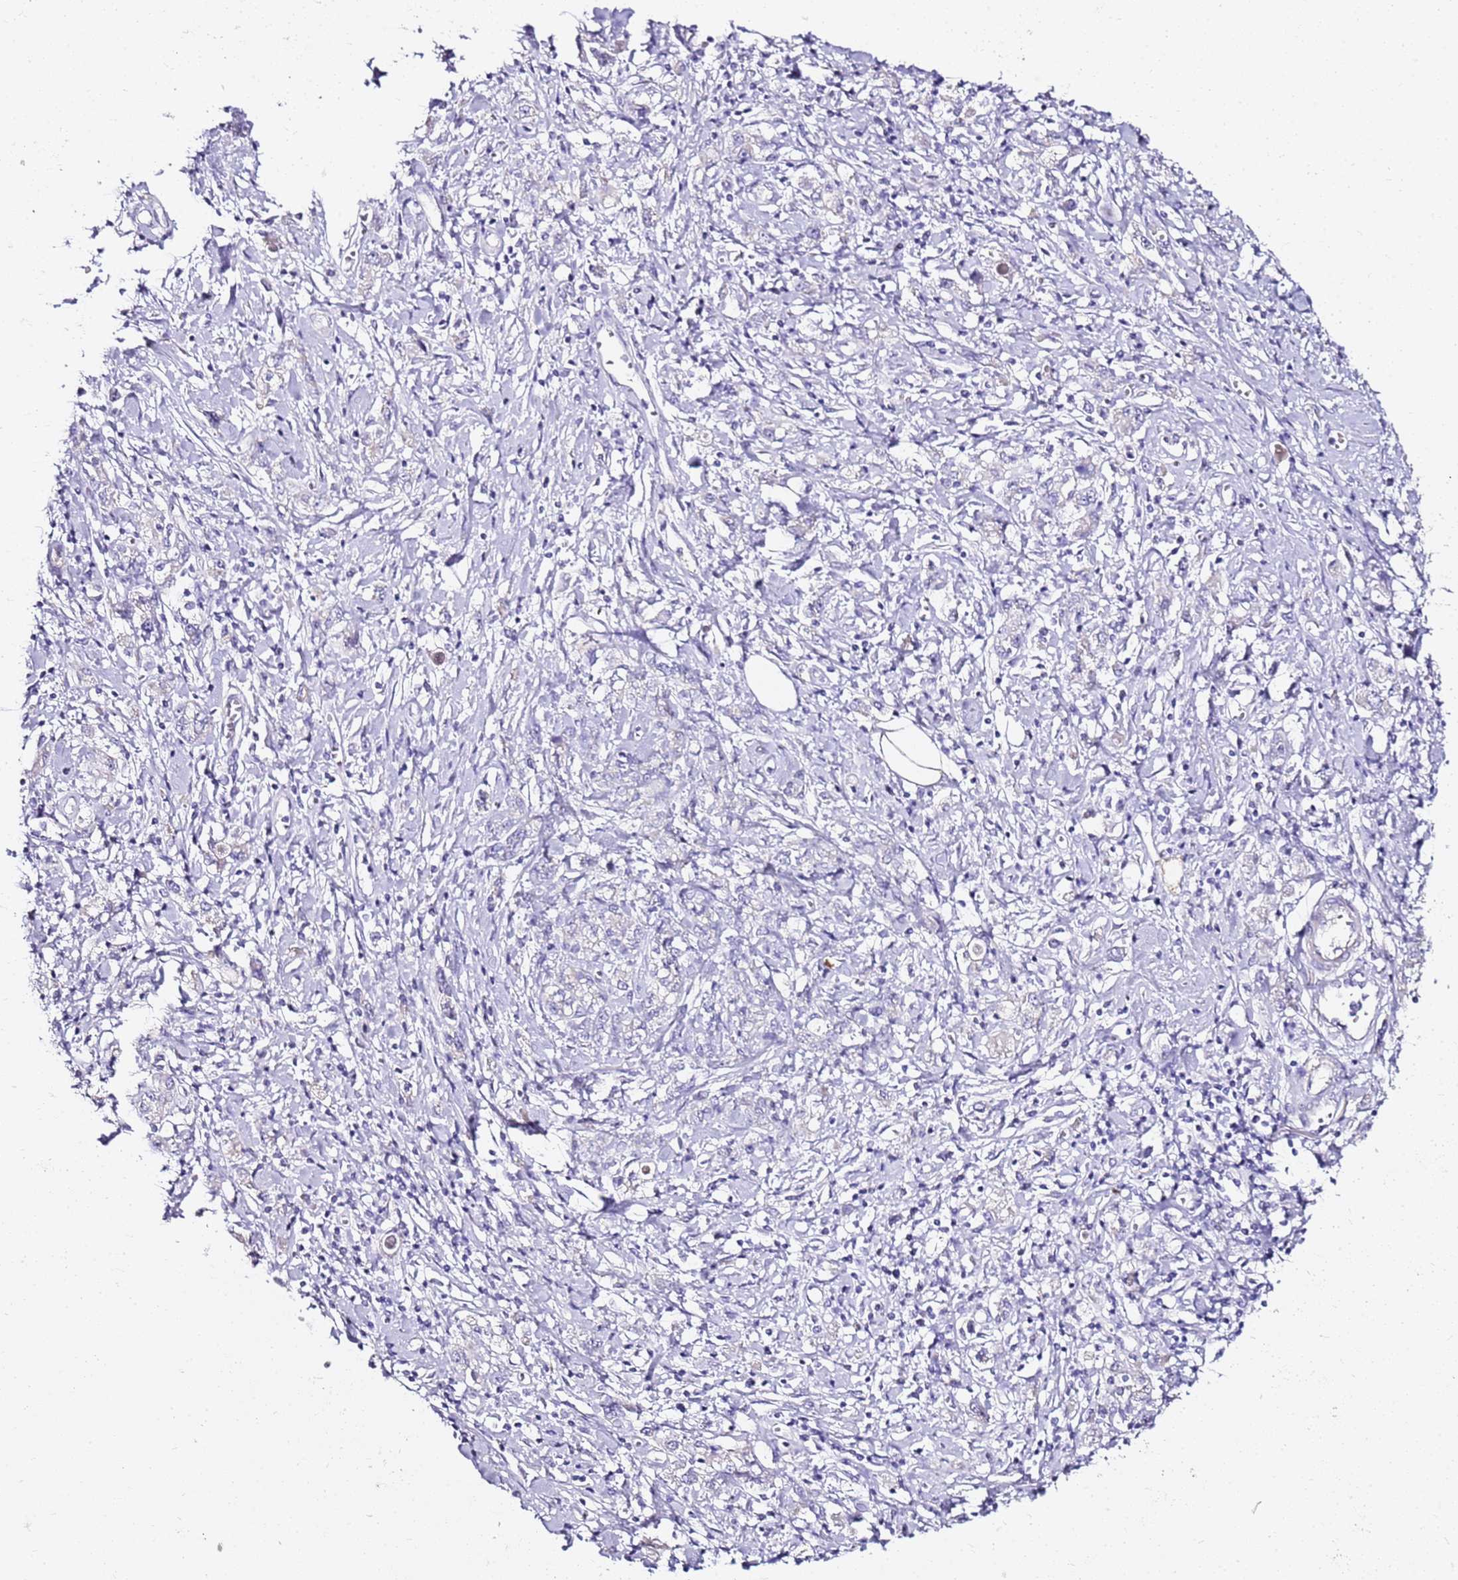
{"staining": {"intensity": "negative", "quantity": "none", "location": "none"}, "tissue": "stomach cancer", "cell_type": "Tumor cells", "image_type": "cancer", "snomed": [{"axis": "morphology", "description": "Adenocarcinoma, NOS"}, {"axis": "topography", "description": "Stomach"}], "caption": "Stomach cancer was stained to show a protein in brown. There is no significant expression in tumor cells.", "gene": "MYBPC3", "patient": {"sex": "female", "age": 76}}